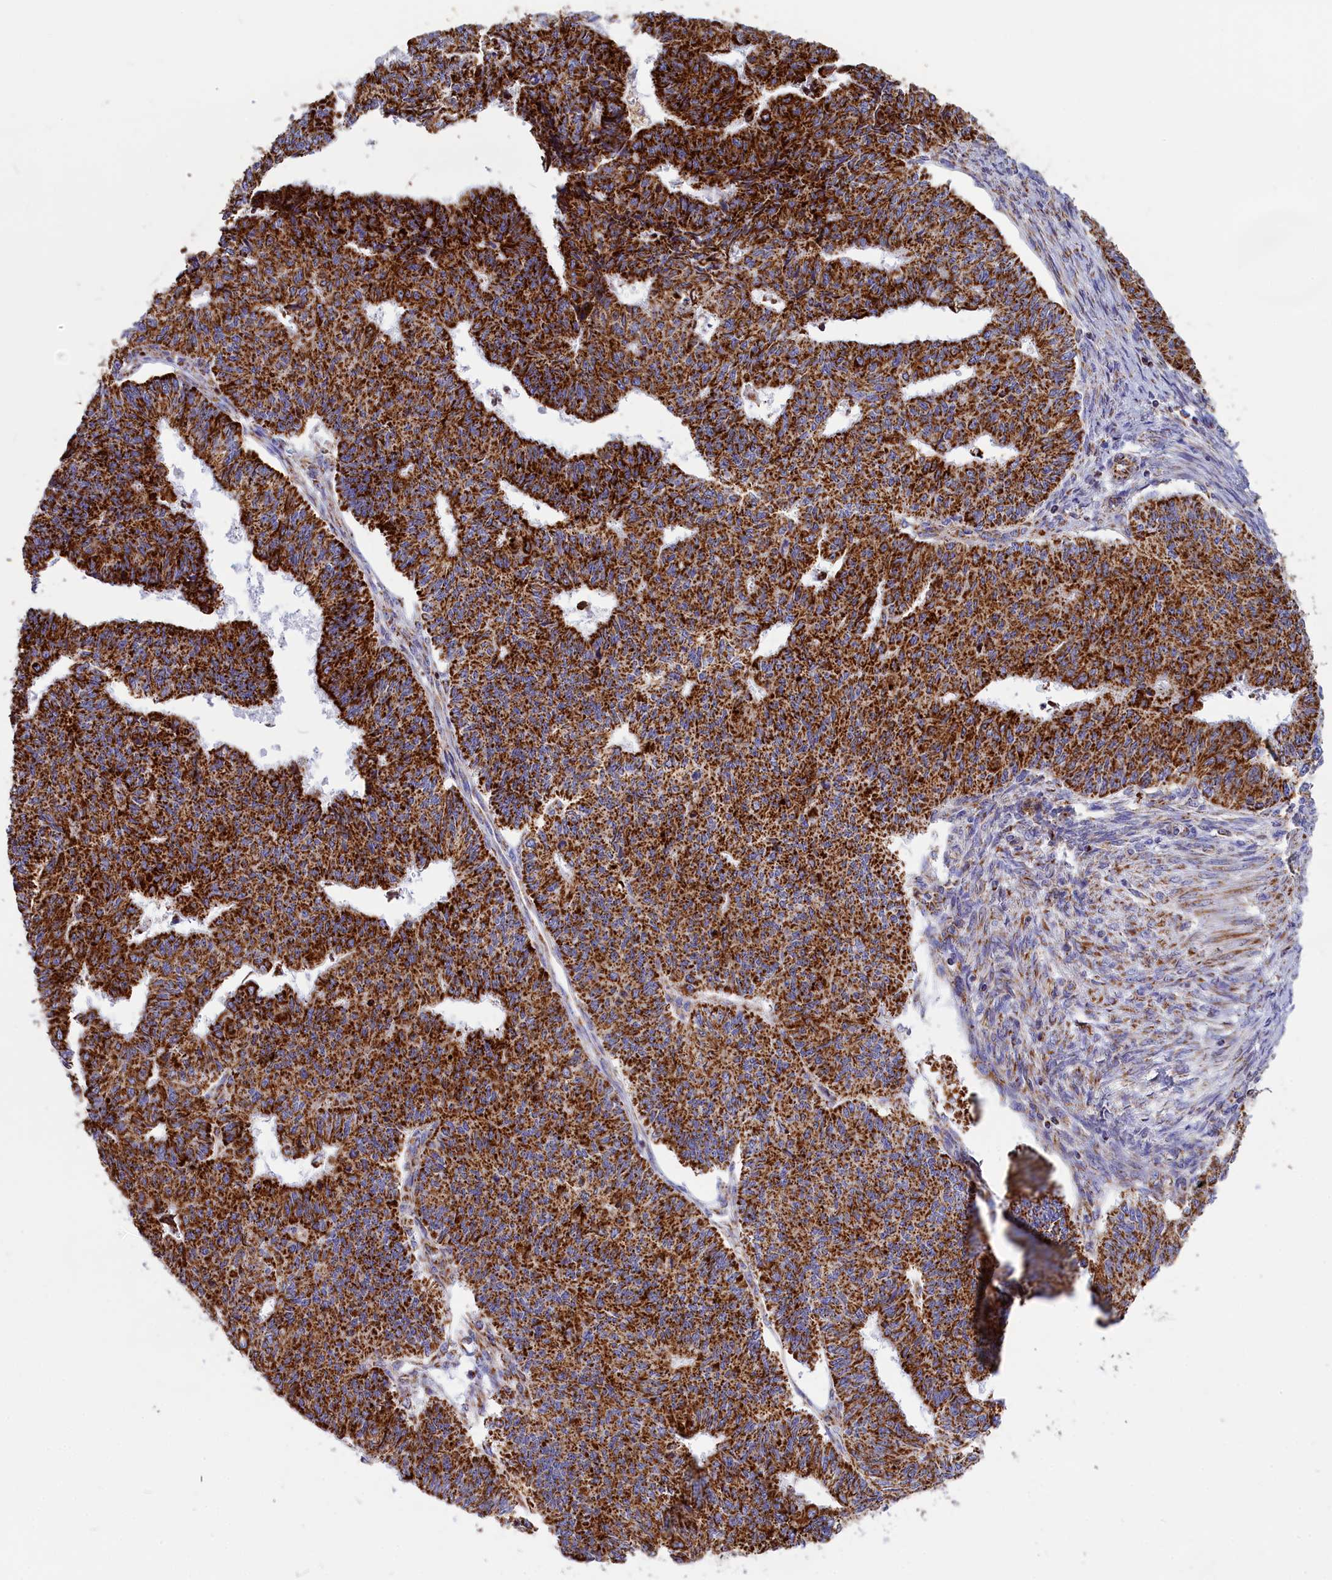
{"staining": {"intensity": "strong", "quantity": ">75%", "location": "cytoplasmic/membranous"}, "tissue": "endometrial cancer", "cell_type": "Tumor cells", "image_type": "cancer", "snomed": [{"axis": "morphology", "description": "Adenocarcinoma, NOS"}, {"axis": "topography", "description": "Endometrium"}], "caption": "DAB immunohistochemical staining of human endometrial adenocarcinoma demonstrates strong cytoplasmic/membranous protein expression in approximately >75% of tumor cells.", "gene": "VDAC2", "patient": {"sex": "female", "age": 32}}